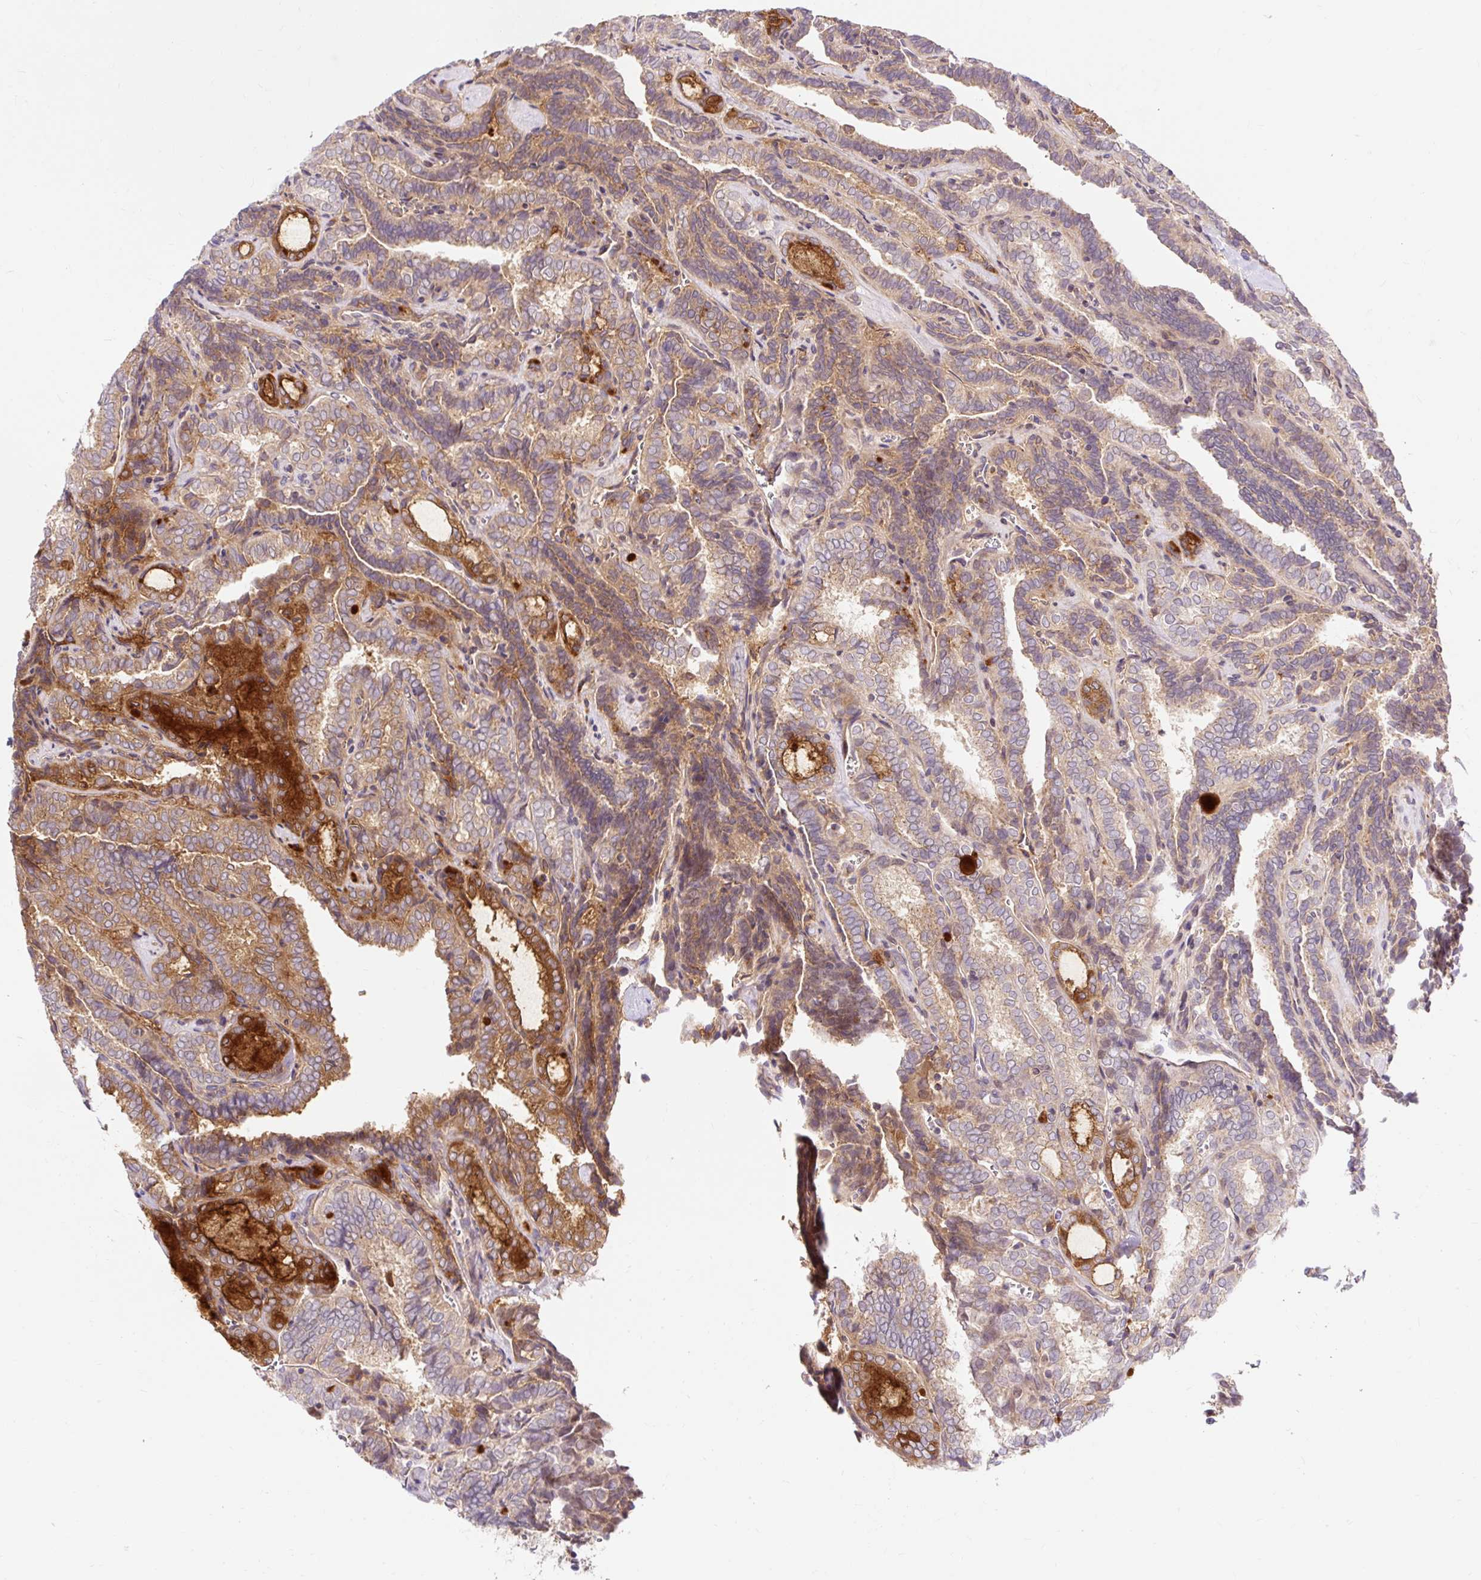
{"staining": {"intensity": "moderate", "quantity": "<25%", "location": "cytoplasmic/membranous"}, "tissue": "thyroid cancer", "cell_type": "Tumor cells", "image_type": "cancer", "snomed": [{"axis": "morphology", "description": "Papillary adenocarcinoma, NOS"}, {"axis": "topography", "description": "Thyroid gland"}], "caption": "DAB immunohistochemical staining of thyroid cancer reveals moderate cytoplasmic/membranous protein positivity in approximately <25% of tumor cells. The protein of interest is shown in brown color, while the nuclei are stained blue.", "gene": "TRIAP1", "patient": {"sex": "female", "age": 30}}